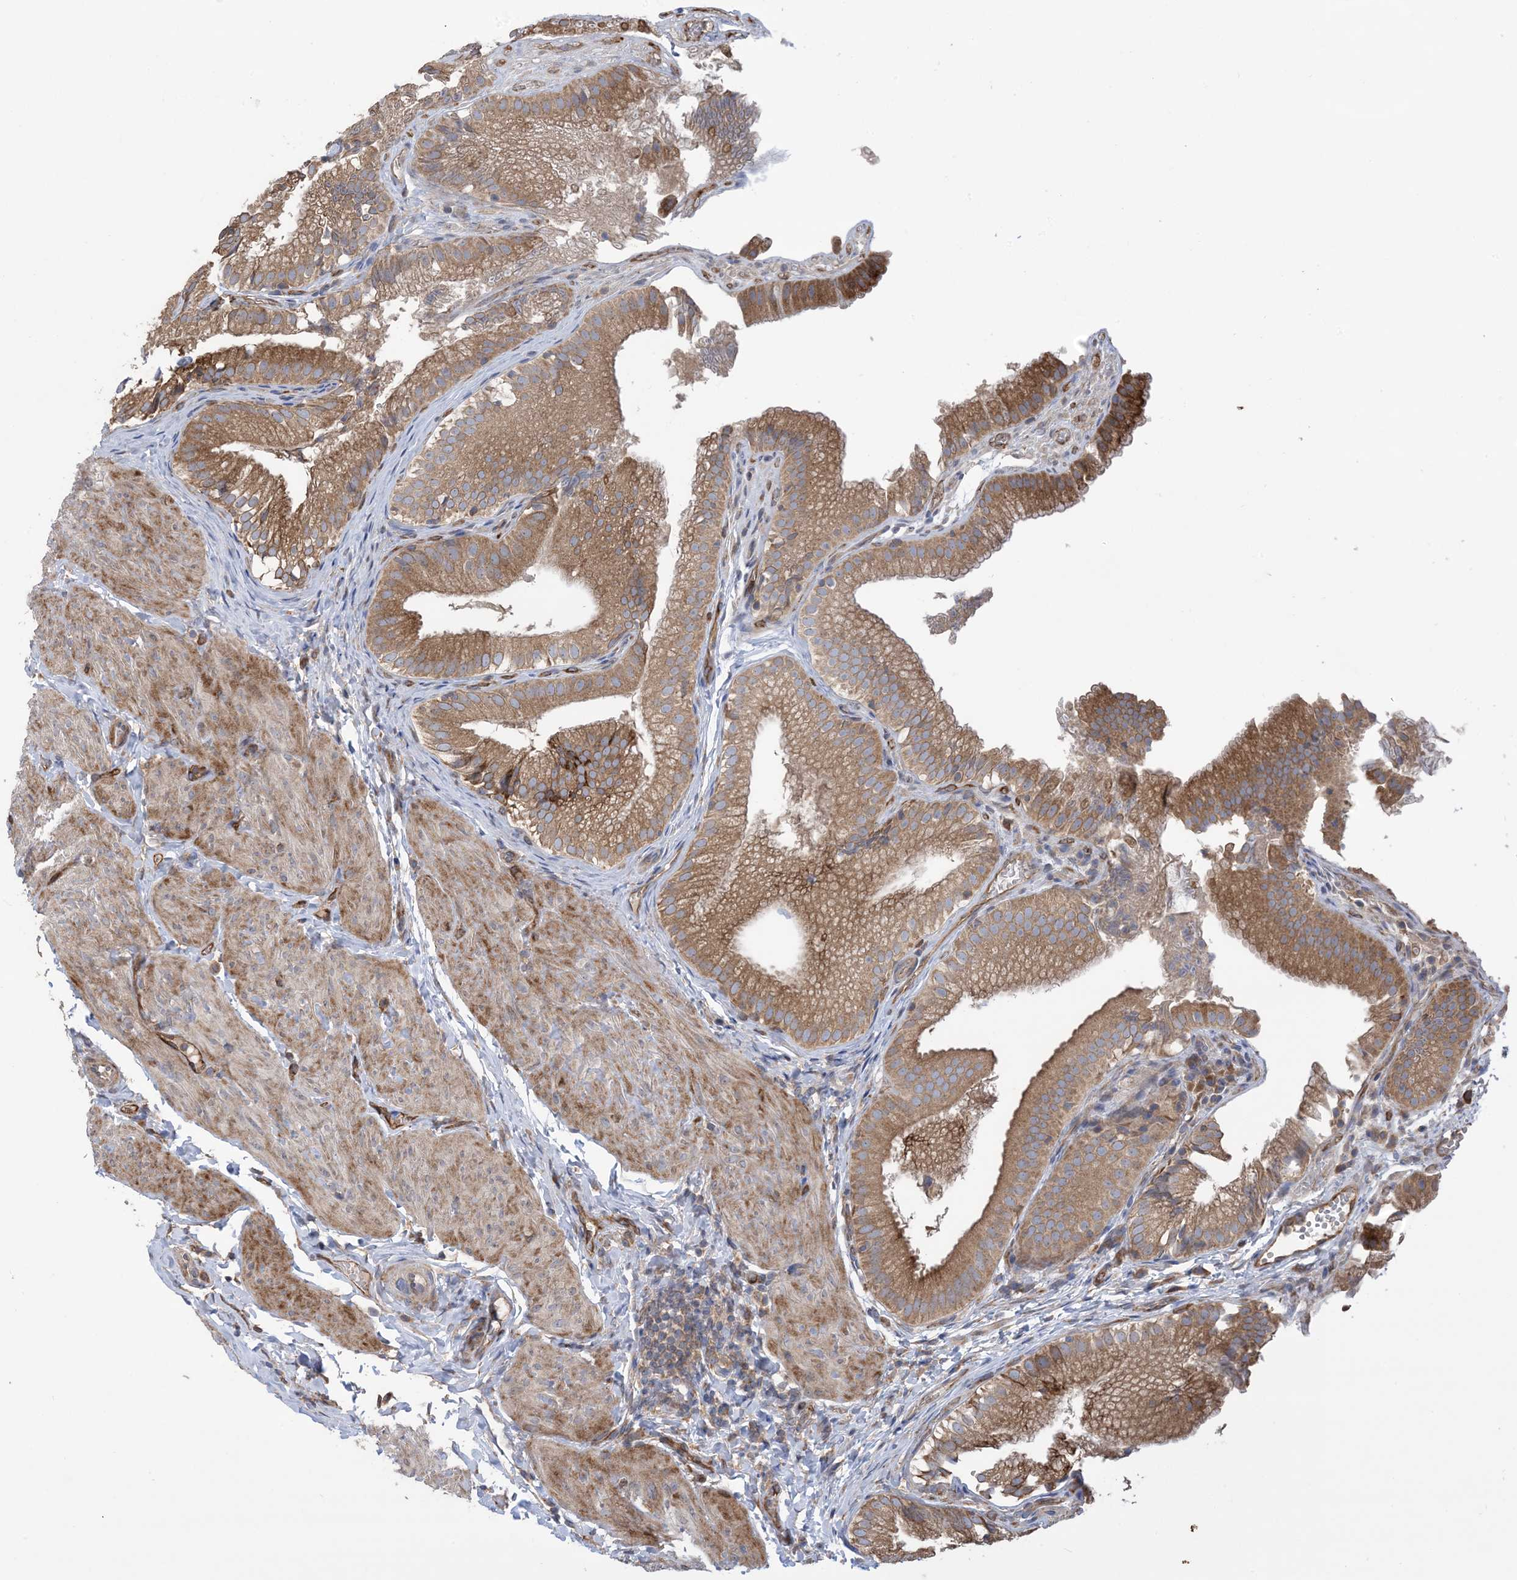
{"staining": {"intensity": "moderate", "quantity": ">75%", "location": "cytoplasmic/membranous"}, "tissue": "gallbladder", "cell_type": "Glandular cells", "image_type": "normal", "snomed": [{"axis": "morphology", "description": "Normal tissue, NOS"}, {"axis": "topography", "description": "Gallbladder"}], "caption": "An immunohistochemistry (IHC) image of unremarkable tissue is shown. Protein staining in brown highlights moderate cytoplasmic/membranous positivity in gallbladder within glandular cells.", "gene": "CLEC16A", "patient": {"sex": "female", "age": 30}}